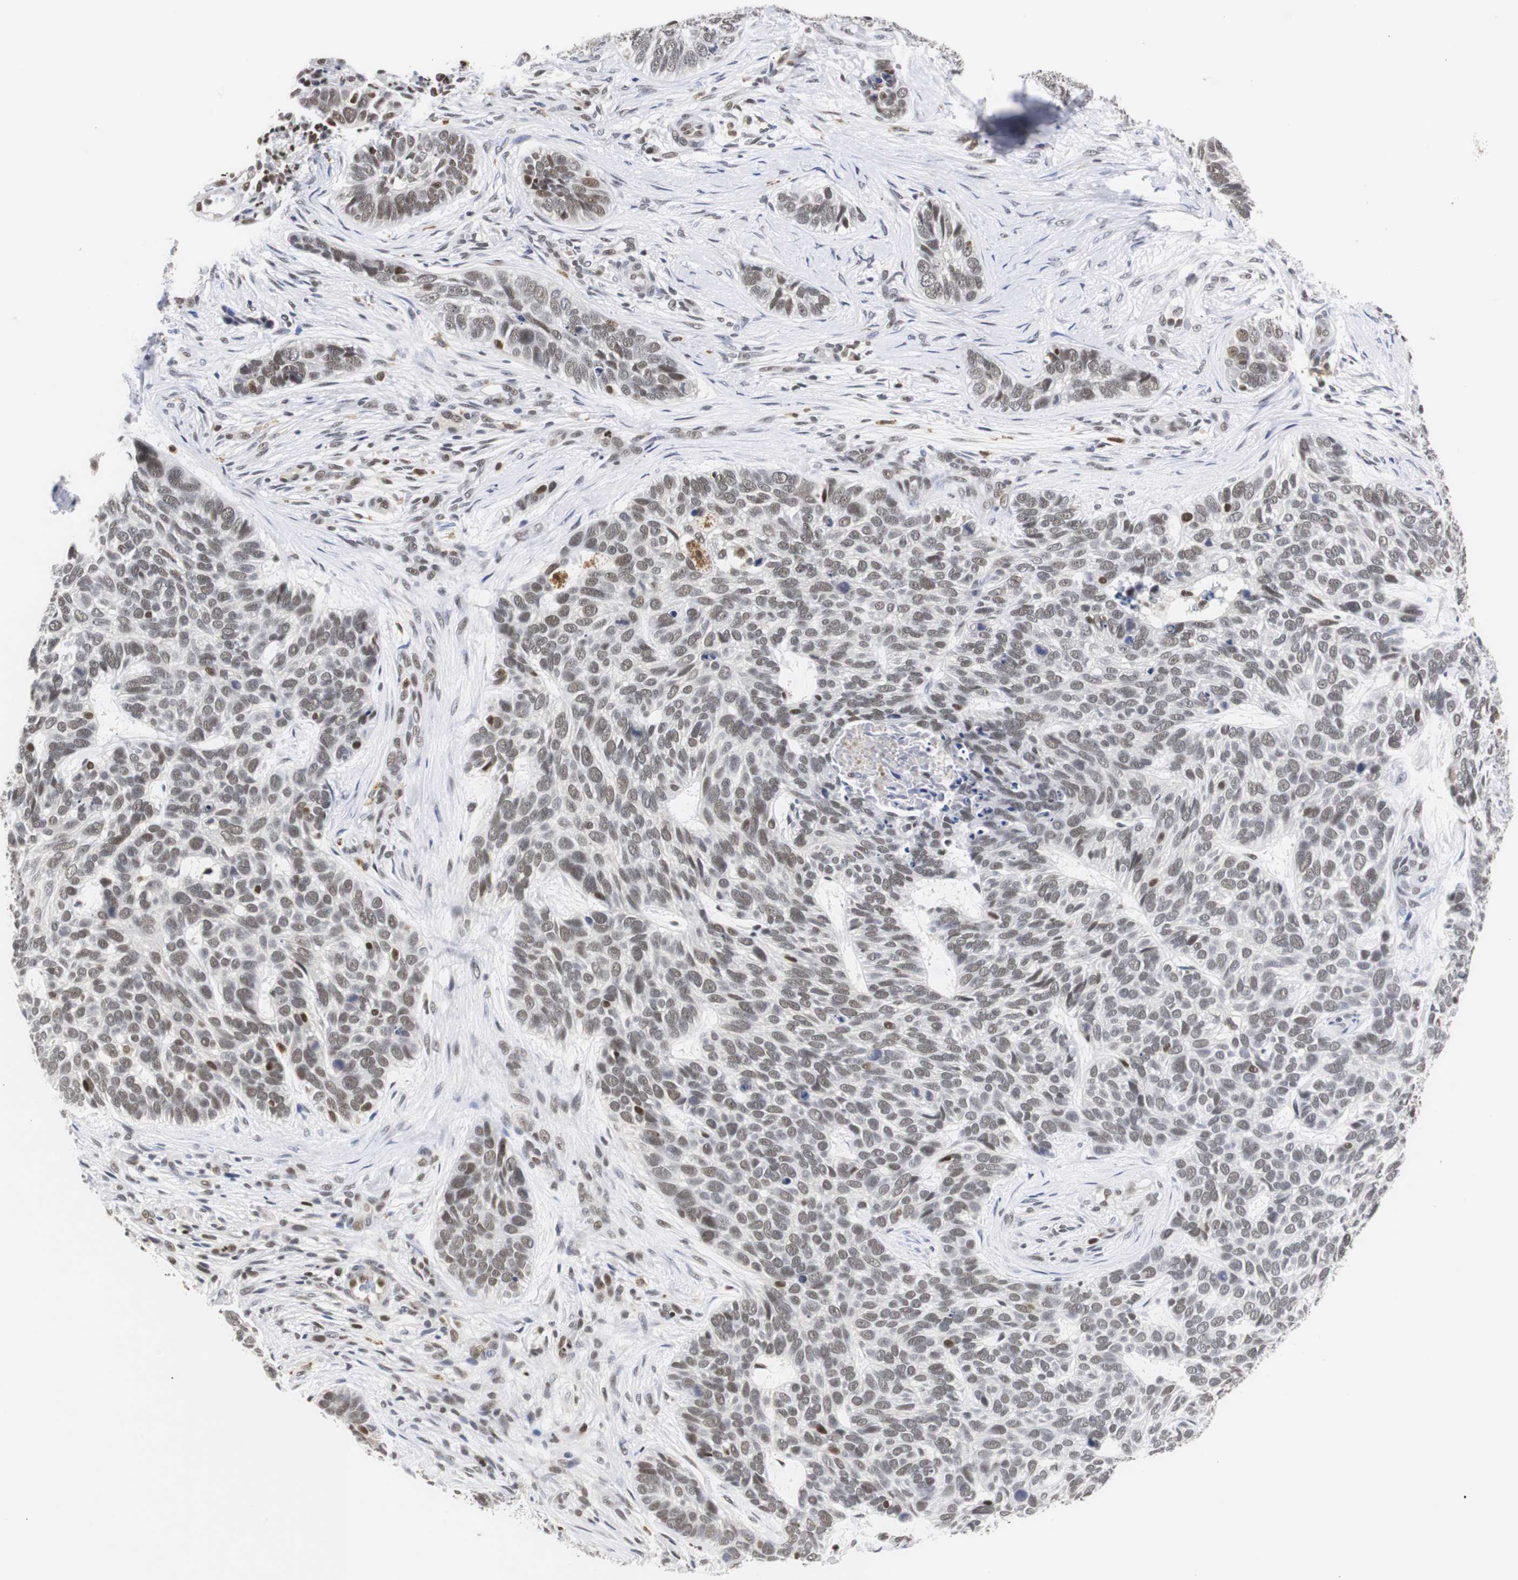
{"staining": {"intensity": "moderate", "quantity": ">75%", "location": "nuclear"}, "tissue": "skin cancer", "cell_type": "Tumor cells", "image_type": "cancer", "snomed": [{"axis": "morphology", "description": "Basal cell carcinoma"}, {"axis": "topography", "description": "Skin"}], "caption": "The micrograph shows staining of skin cancer (basal cell carcinoma), revealing moderate nuclear protein positivity (brown color) within tumor cells.", "gene": "ZFC3H1", "patient": {"sex": "male", "age": 87}}